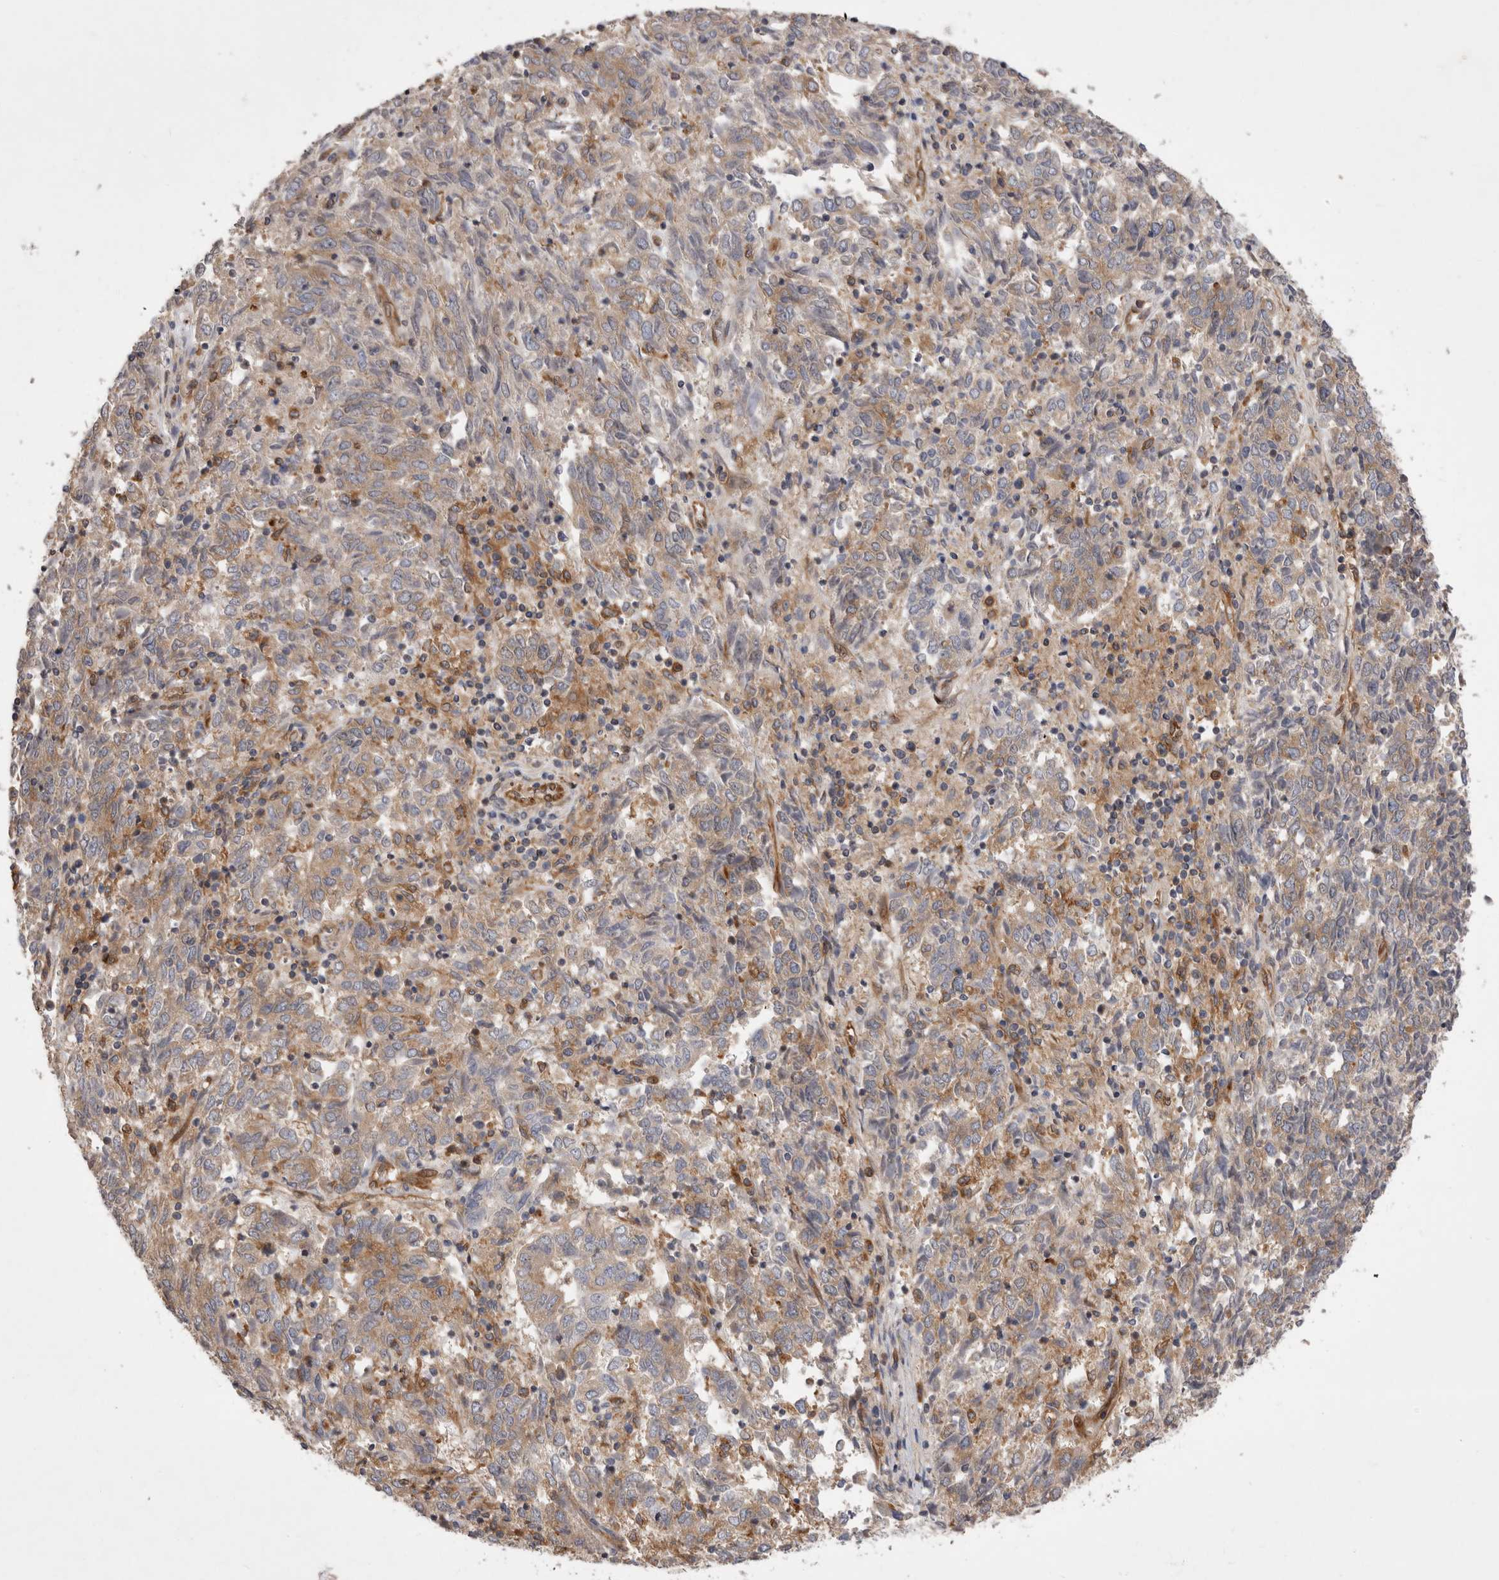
{"staining": {"intensity": "weak", "quantity": ">75%", "location": "cytoplasmic/membranous"}, "tissue": "endometrial cancer", "cell_type": "Tumor cells", "image_type": "cancer", "snomed": [{"axis": "morphology", "description": "Adenocarcinoma, NOS"}, {"axis": "topography", "description": "Endometrium"}], "caption": "A photomicrograph showing weak cytoplasmic/membranous staining in about >75% of tumor cells in endometrial adenocarcinoma, as visualized by brown immunohistochemical staining.", "gene": "BNIP2", "patient": {"sex": "female", "age": 80}}